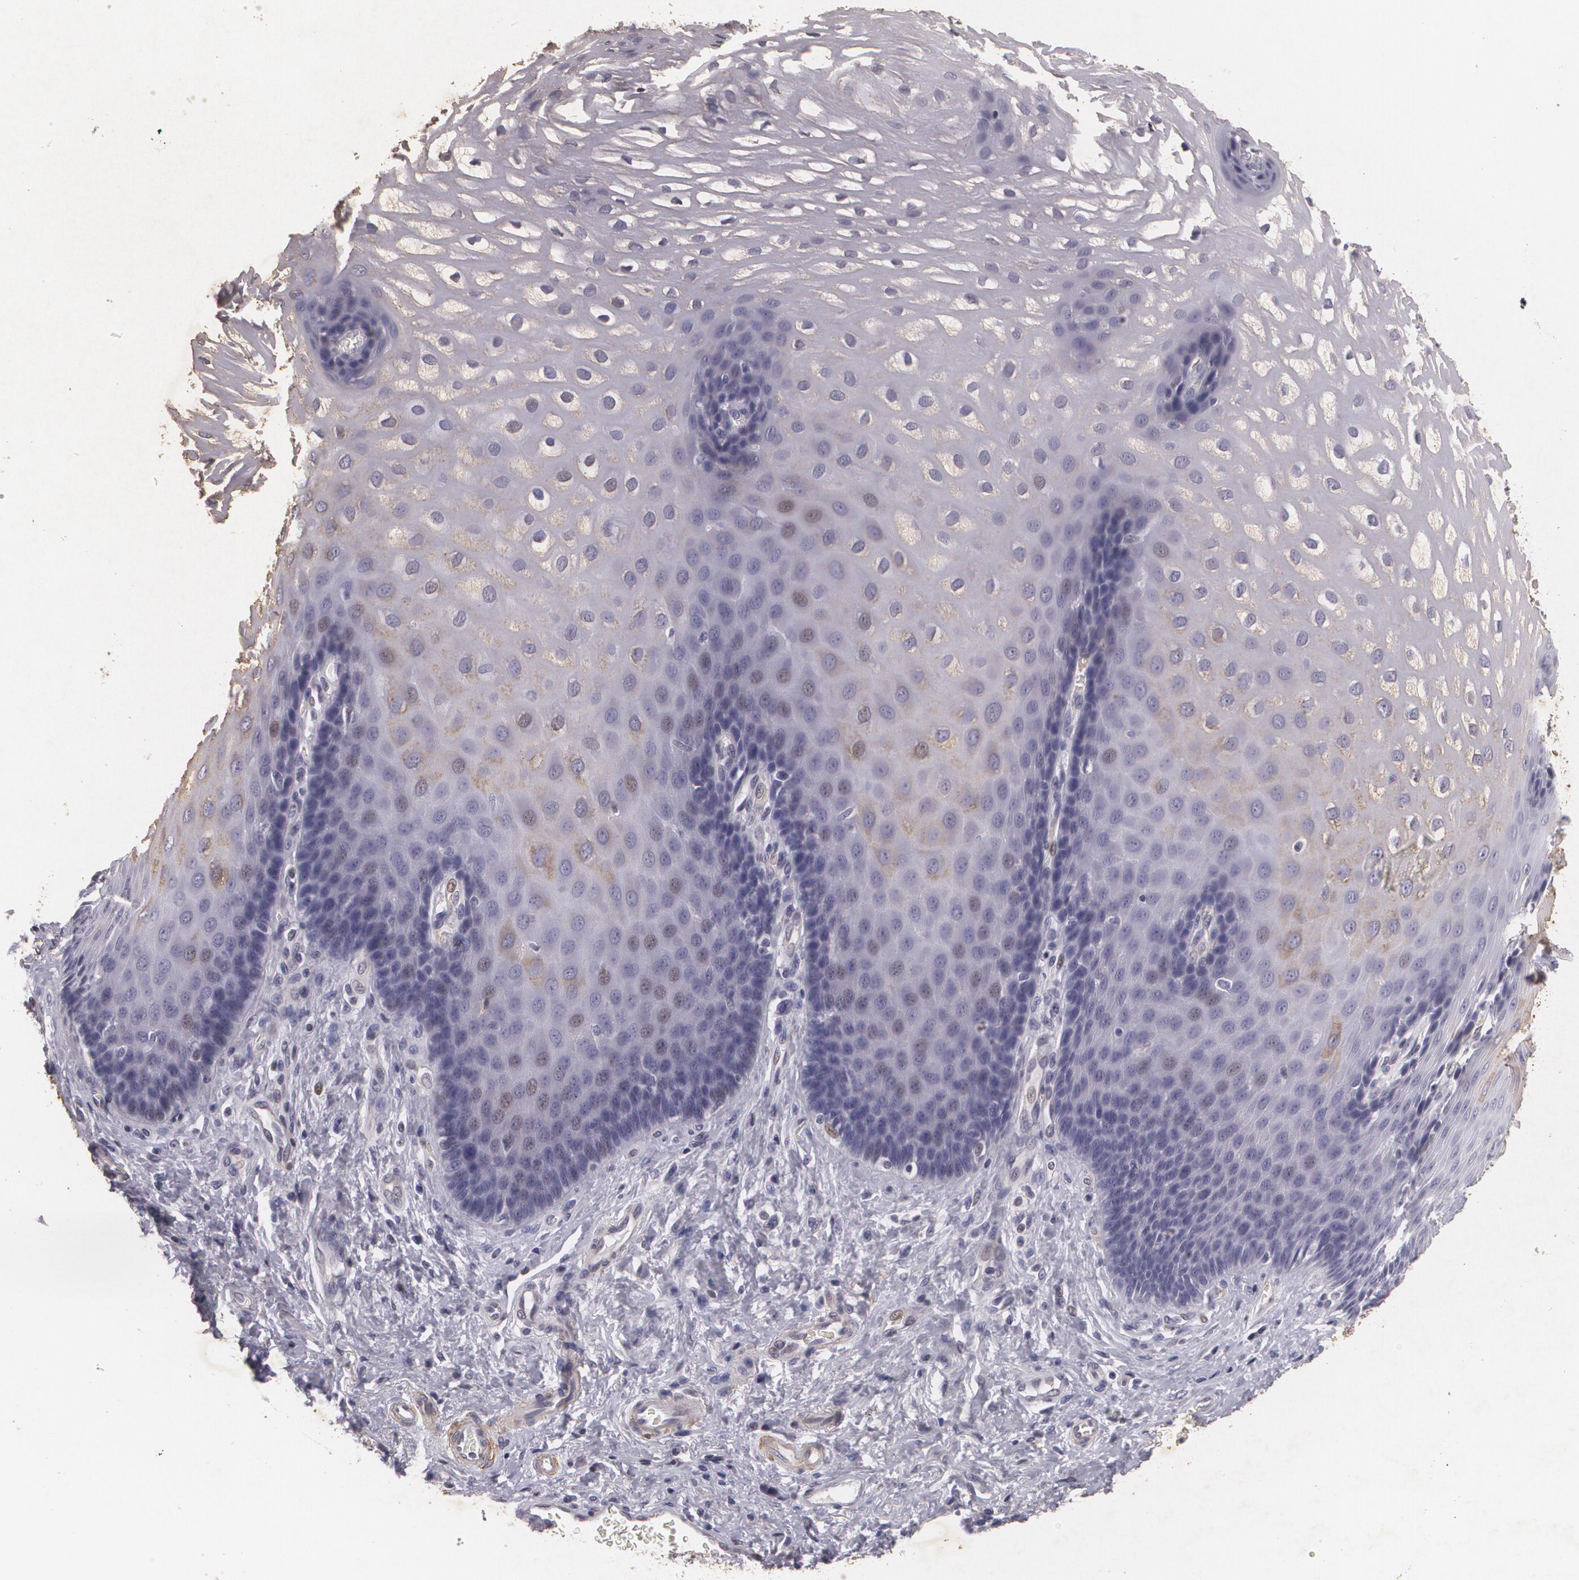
{"staining": {"intensity": "weak", "quantity": "25%-75%", "location": "cytoplasmic/membranous,nuclear"}, "tissue": "esophagus", "cell_type": "Squamous epithelial cells", "image_type": "normal", "snomed": [{"axis": "morphology", "description": "Normal tissue, NOS"}, {"axis": "morphology", "description": "Adenocarcinoma, NOS"}, {"axis": "topography", "description": "Esophagus"}, {"axis": "topography", "description": "Stomach"}], "caption": "IHC image of benign esophagus: human esophagus stained using immunohistochemistry (IHC) shows low levels of weak protein expression localized specifically in the cytoplasmic/membranous,nuclear of squamous epithelial cells, appearing as a cytoplasmic/membranous,nuclear brown color.", "gene": "KCNA4", "patient": {"sex": "male", "age": 62}}